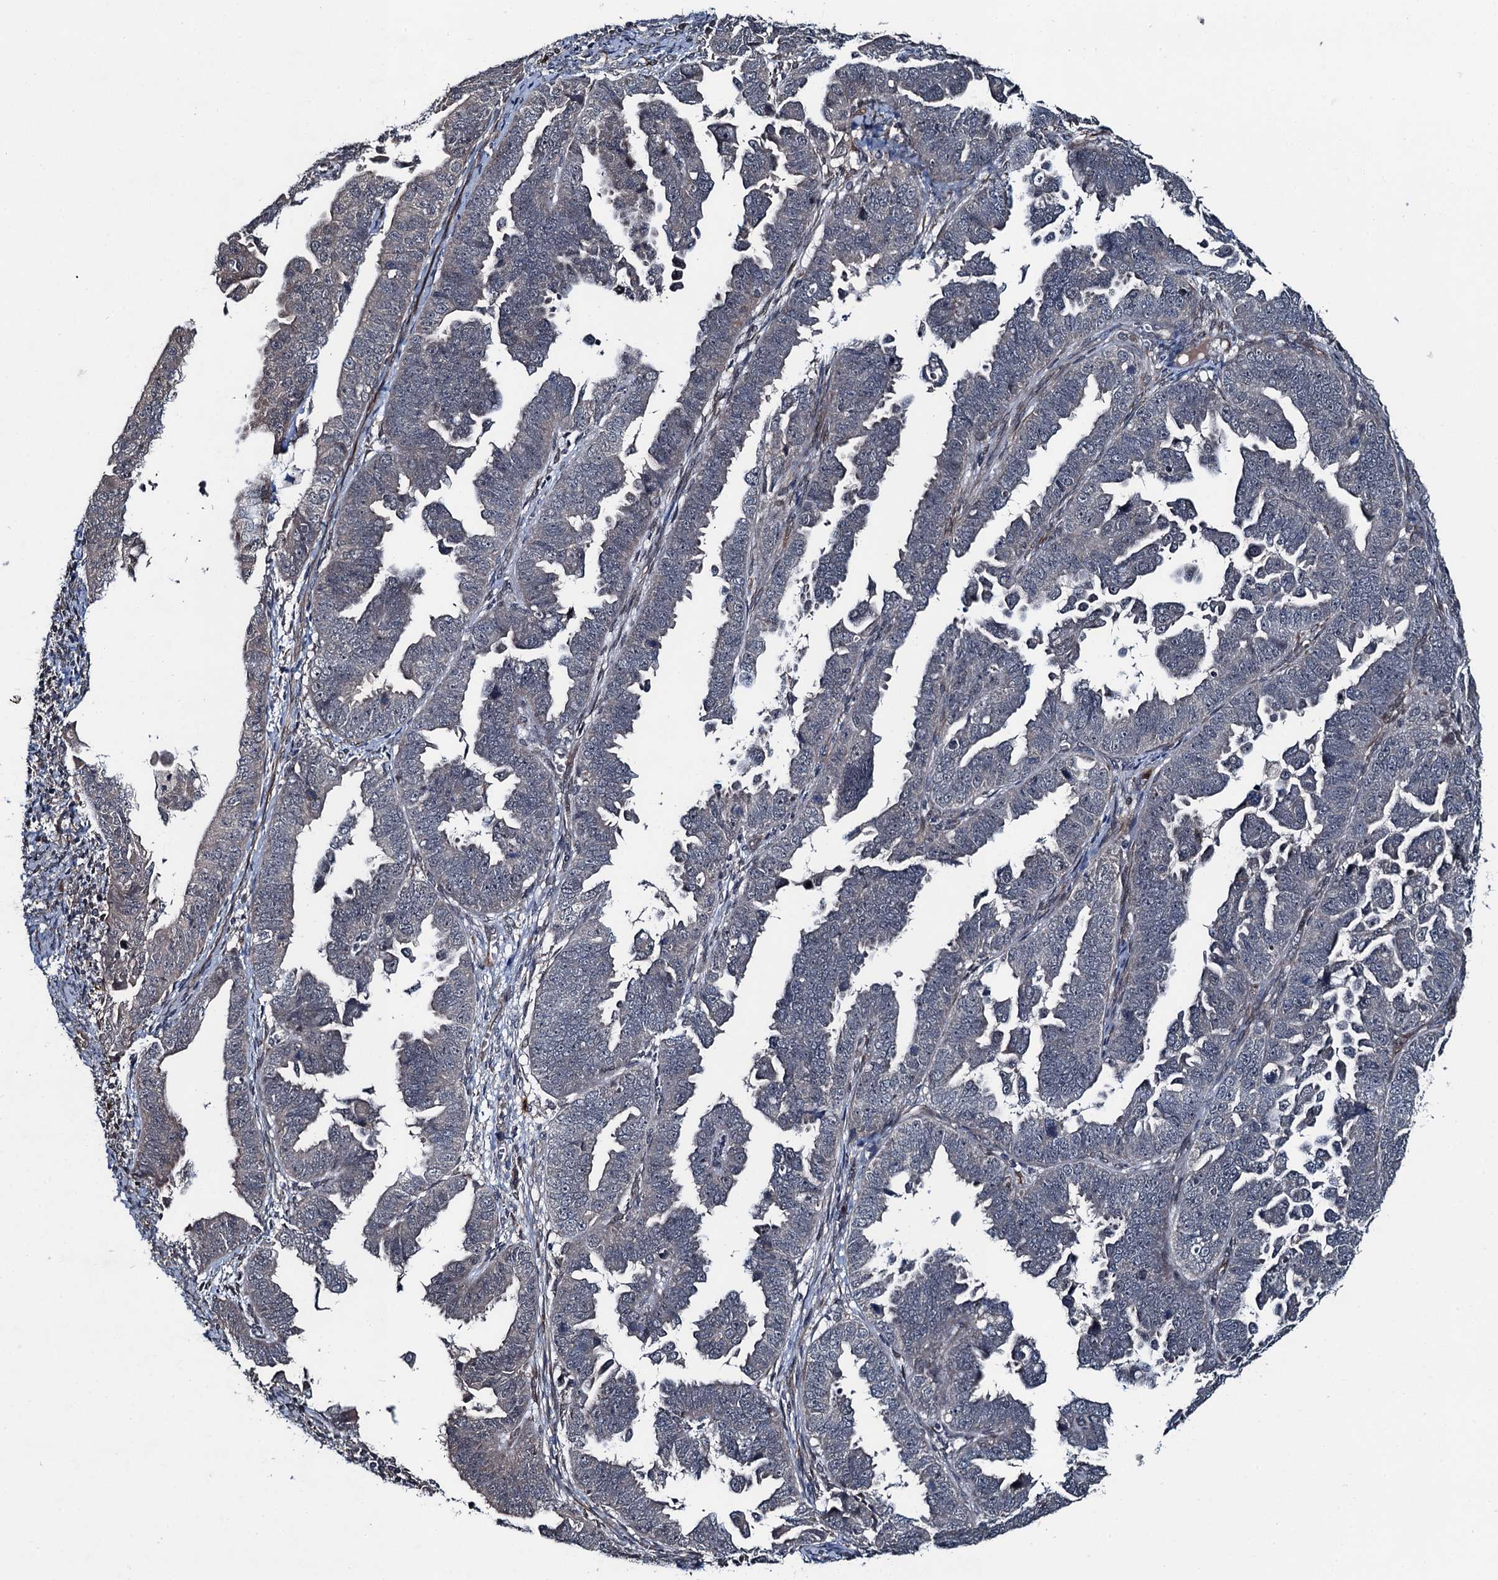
{"staining": {"intensity": "negative", "quantity": "none", "location": "none"}, "tissue": "endometrial cancer", "cell_type": "Tumor cells", "image_type": "cancer", "snomed": [{"axis": "morphology", "description": "Adenocarcinoma, NOS"}, {"axis": "topography", "description": "Endometrium"}], "caption": "Immunohistochemistry image of neoplastic tissue: endometrial adenocarcinoma stained with DAB (3,3'-diaminobenzidine) demonstrates no significant protein positivity in tumor cells. Brightfield microscopy of IHC stained with DAB (3,3'-diaminobenzidine) (brown) and hematoxylin (blue), captured at high magnification.", "gene": "WHAMM", "patient": {"sex": "female", "age": 75}}